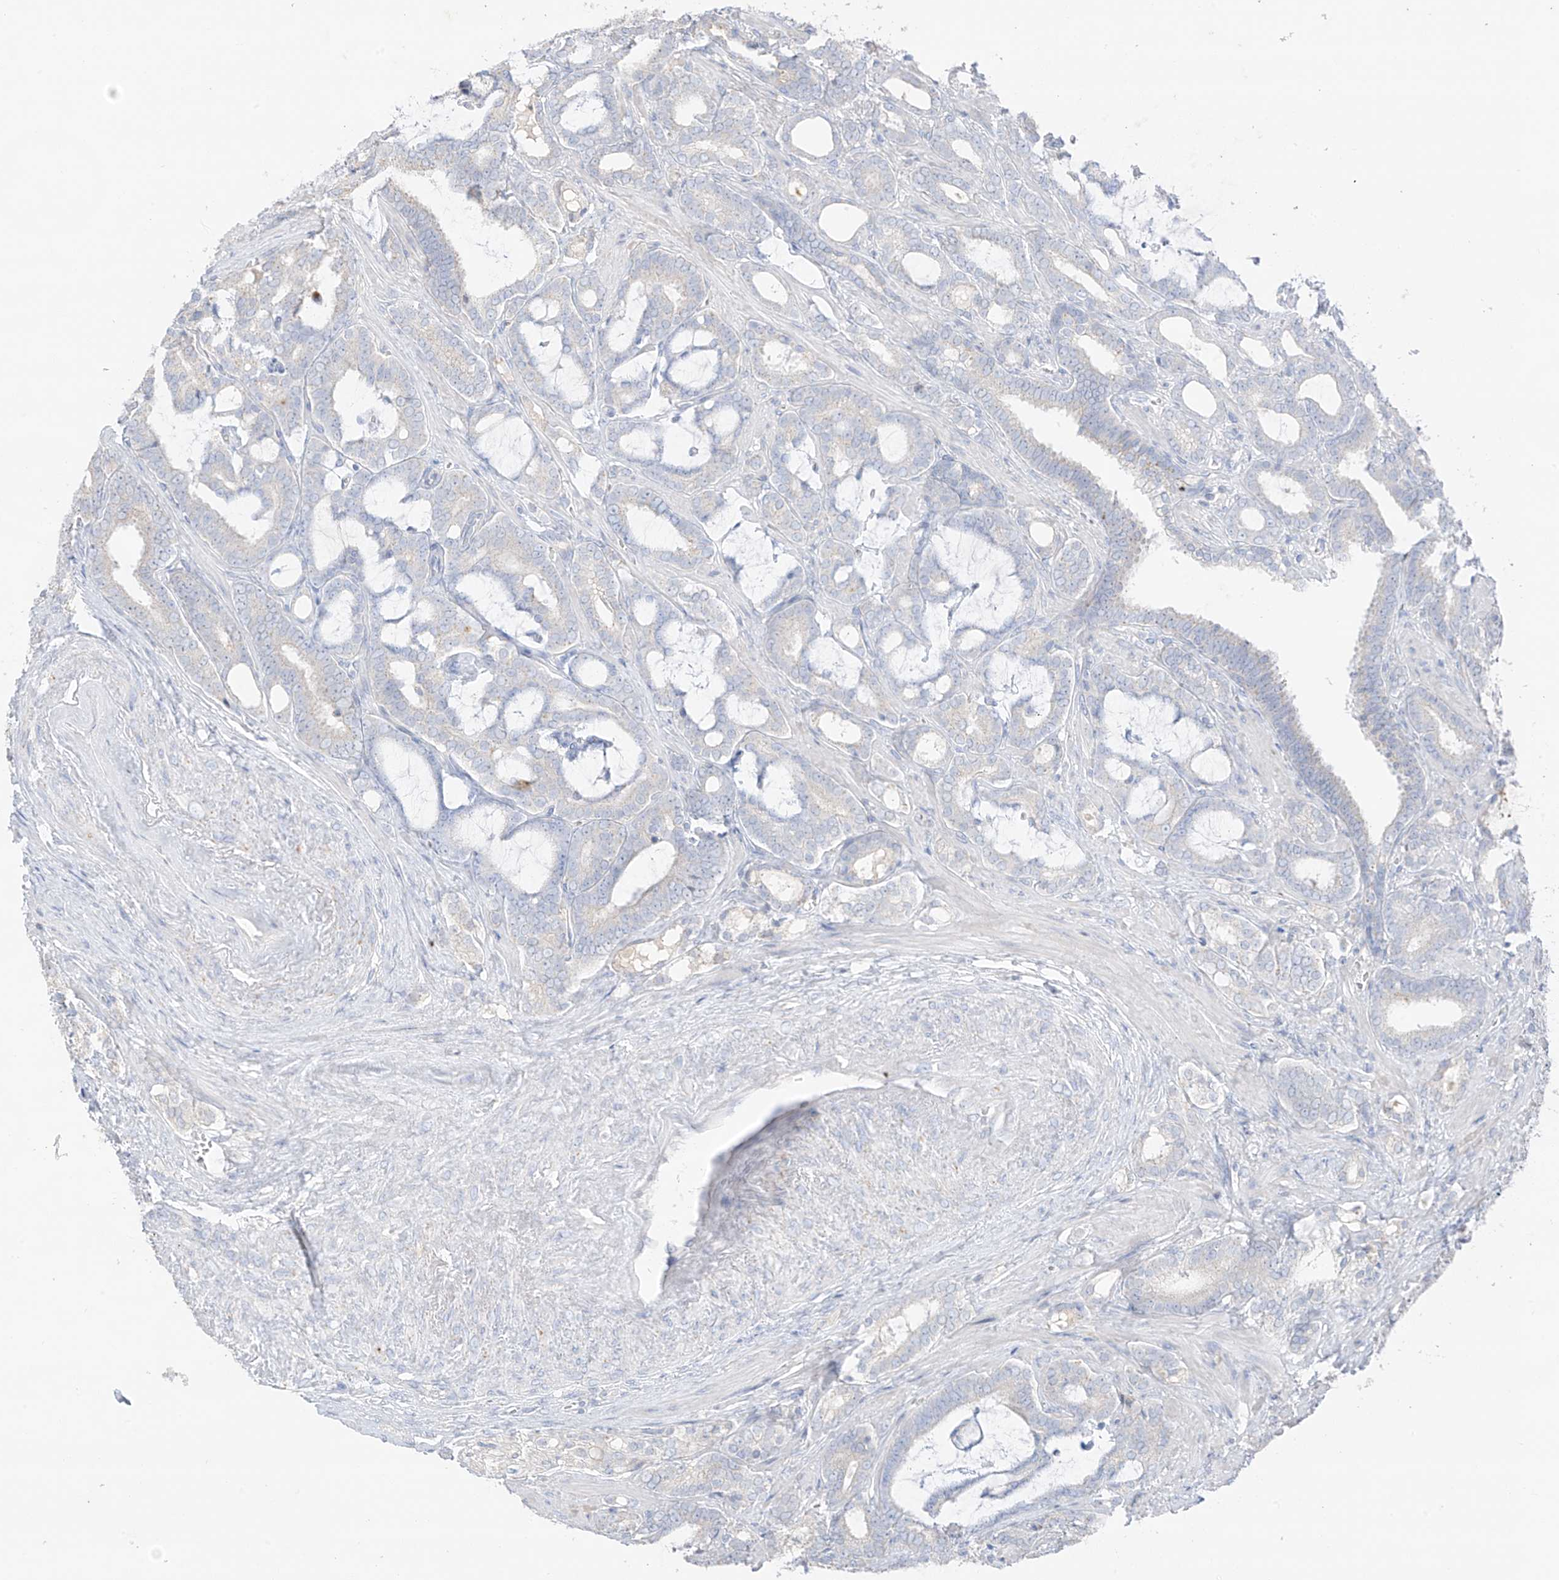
{"staining": {"intensity": "negative", "quantity": "none", "location": "none"}, "tissue": "prostate cancer", "cell_type": "Tumor cells", "image_type": "cancer", "snomed": [{"axis": "morphology", "description": "Adenocarcinoma, High grade"}, {"axis": "topography", "description": "Prostate and seminal vesicle, NOS"}], "caption": "There is no significant positivity in tumor cells of prostate cancer (high-grade adenocarcinoma).", "gene": "CAPN13", "patient": {"sex": "male", "age": 67}}